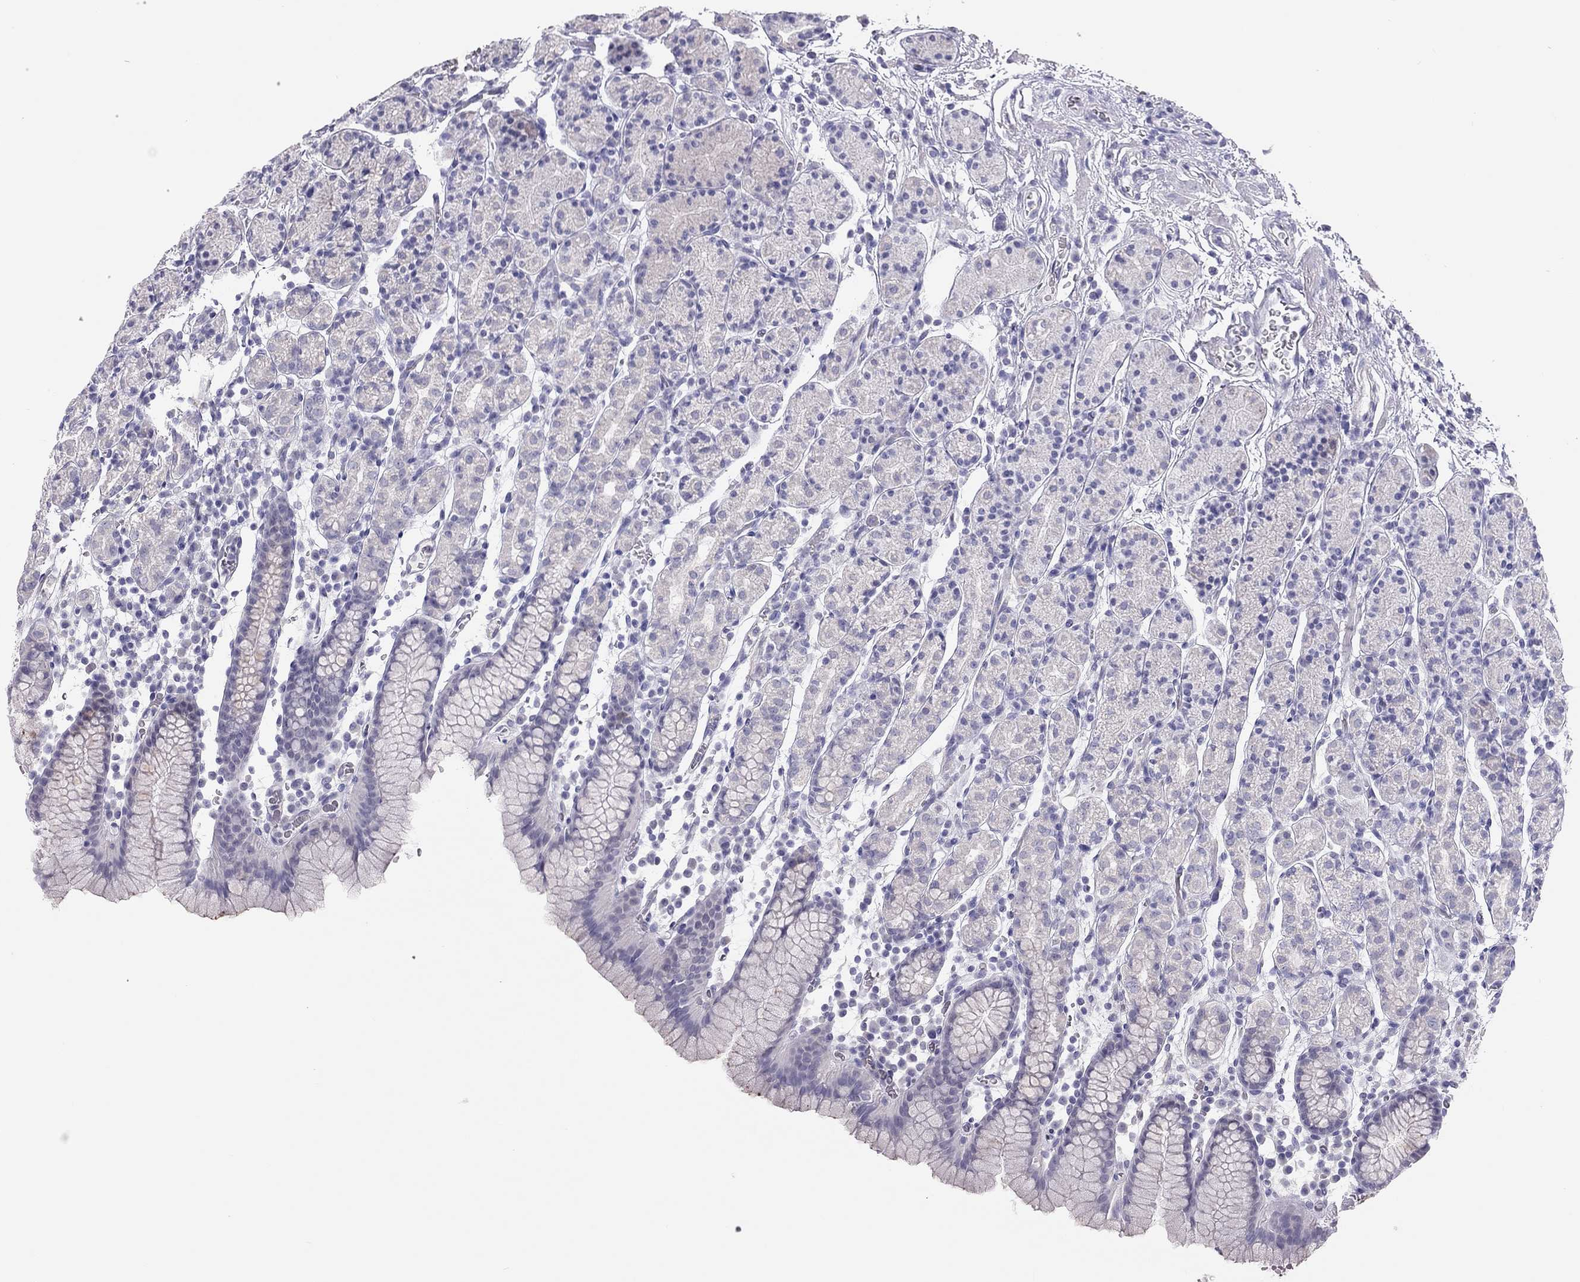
{"staining": {"intensity": "negative", "quantity": "none", "location": "none"}, "tissue": "stomach", "cell_type": "Glandular cells", "image_type": "normal", "snomed": [{"axis": "morphology", "description": "Normal tissue, NOS"}, {"axis": "topography", "description": "Stomach, upper"}, {"axis": "topography", "description": "Stomach"}], "caption": "This is an IHC micrograph of normal human stomach. There is no staining in glandular cells.", "gene": "SPATA12", "patient": {"sex": "male", "age": 62}}